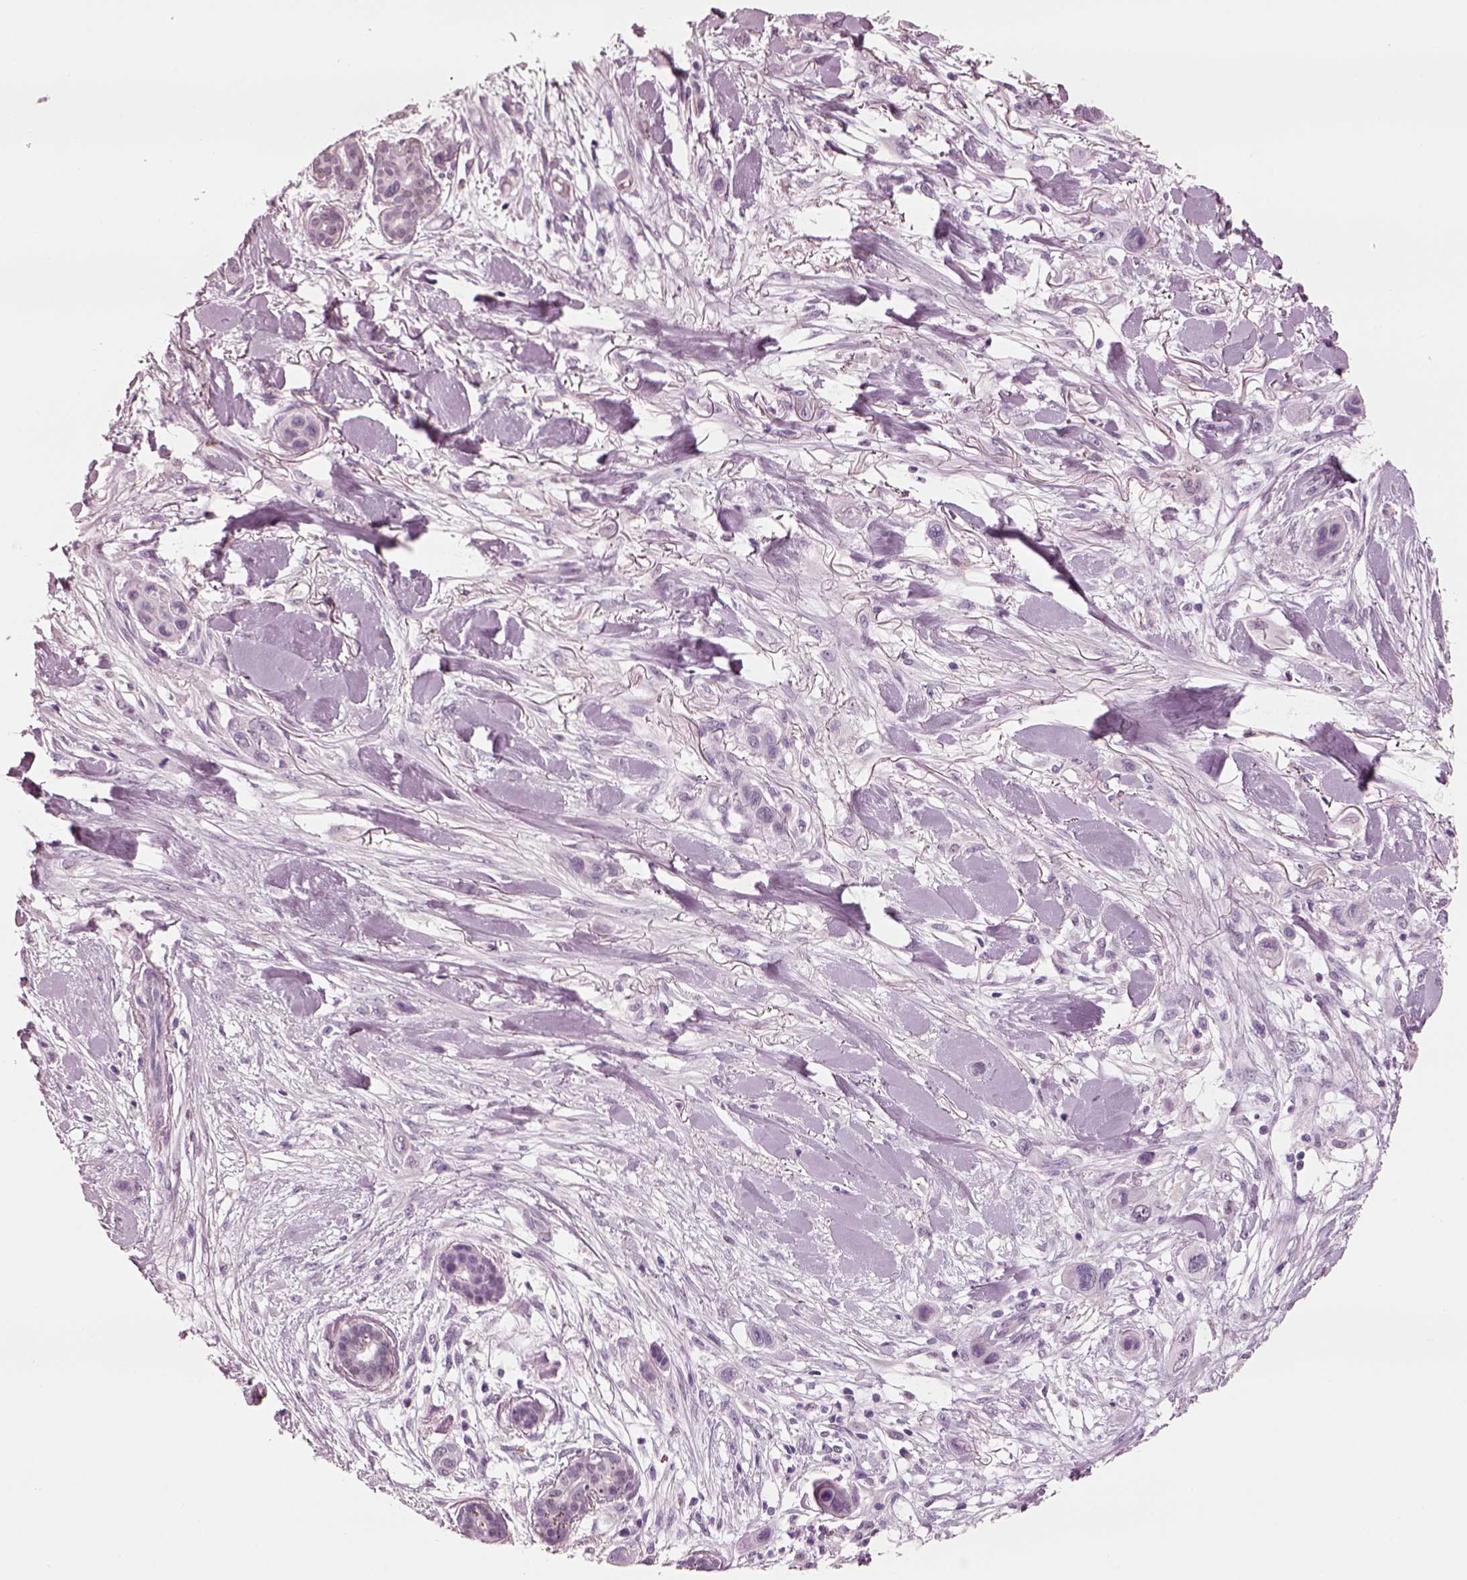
{"staining": {"intensity": "negative", "quantity": "none", "location": "none"}, "tissue": "skin cancer", "cell_type": "Tumor cells", "image_type": "cancer", "snomed": [{"axis": "morphology", "description": "Squamous cell carcinoma, NOS"}, {"axis": "topography", "description": "Skin"}], "caption": "Tumor cells are negative for protein expression in human squamous cell carcinoma (skin).", "gene": "ELSPBP1", "patient": {"sex": "male", "age": 79}}